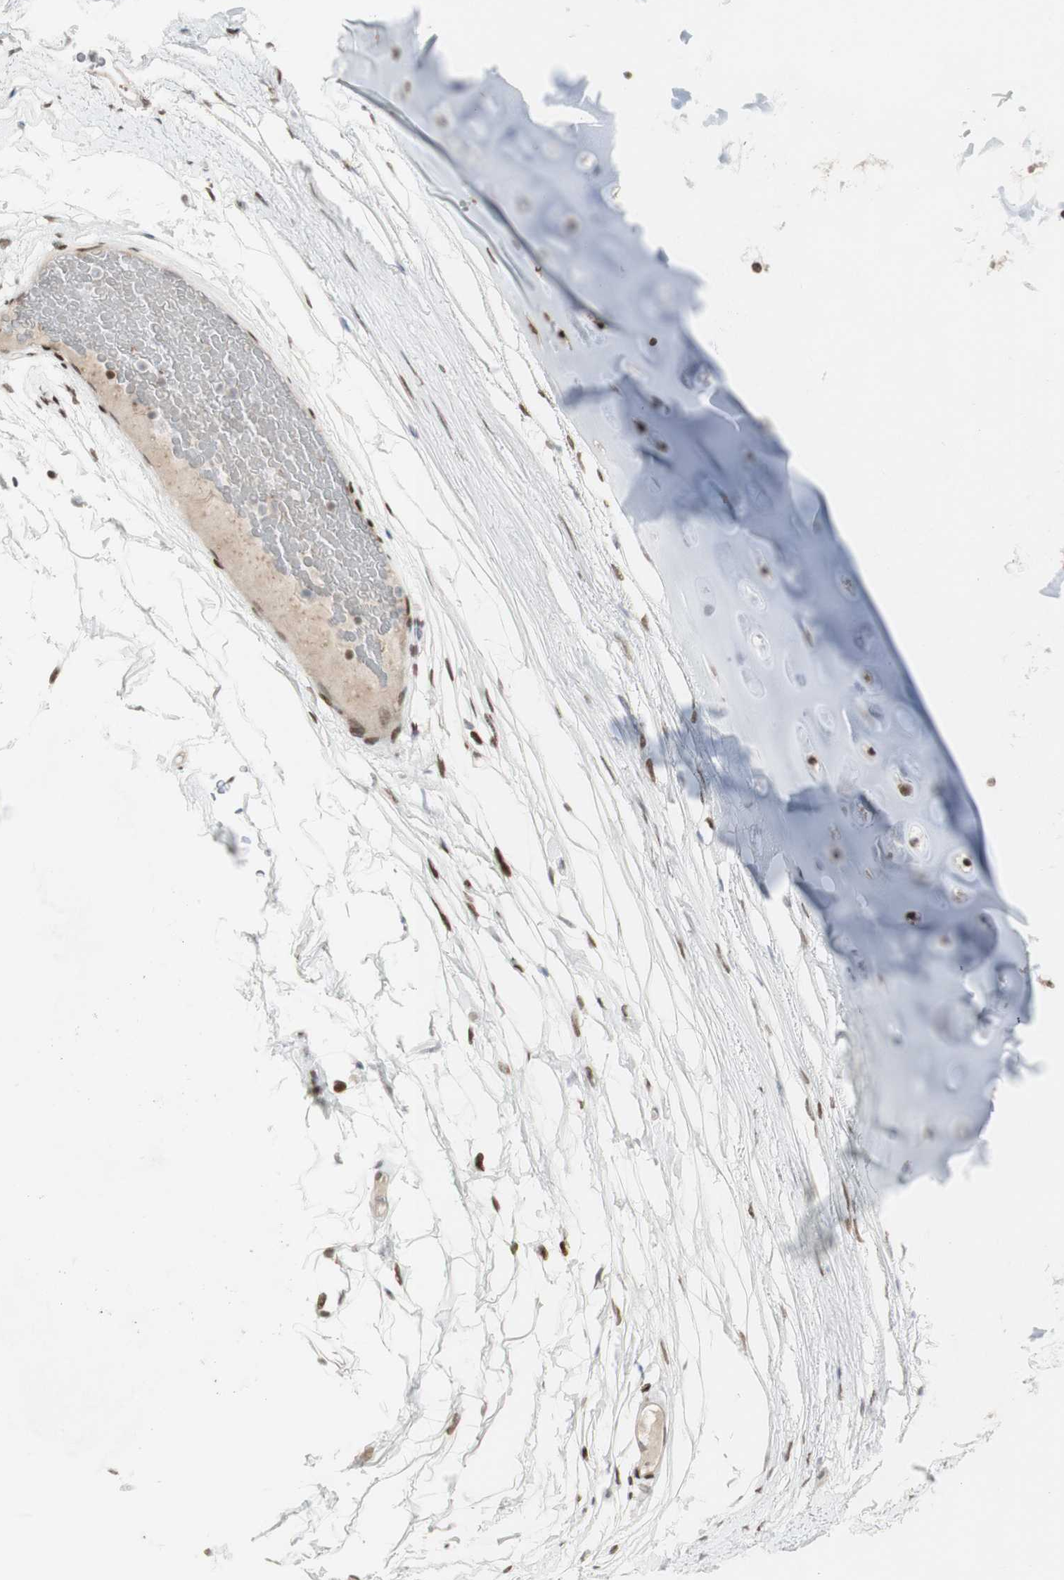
{"staining": {"intensity": "negative", "quantity": "none", "location": "none"}, "tissue": "adipose tissue", "cell_type": "Adipocytes", "image_type": "normal", "snomed": [{"axis": "morphology", "description": "Normal tissue, NOS"}, {"axis": "topography", "description": "Bronchus"}], "caption": "This image is of normal adipose tissue stained with immunohistochemistry to label a protein in brown with the nuclei are counter-stained blue. There is no positivity in adipocytes. (DAB (3,3'-diaminobenzidine) immunohistochemistry (IHC) visualized using brightfield microscopy, high magnification).", "gene": "C1orf116", "patient": {"sex": "female", "age": 73}}